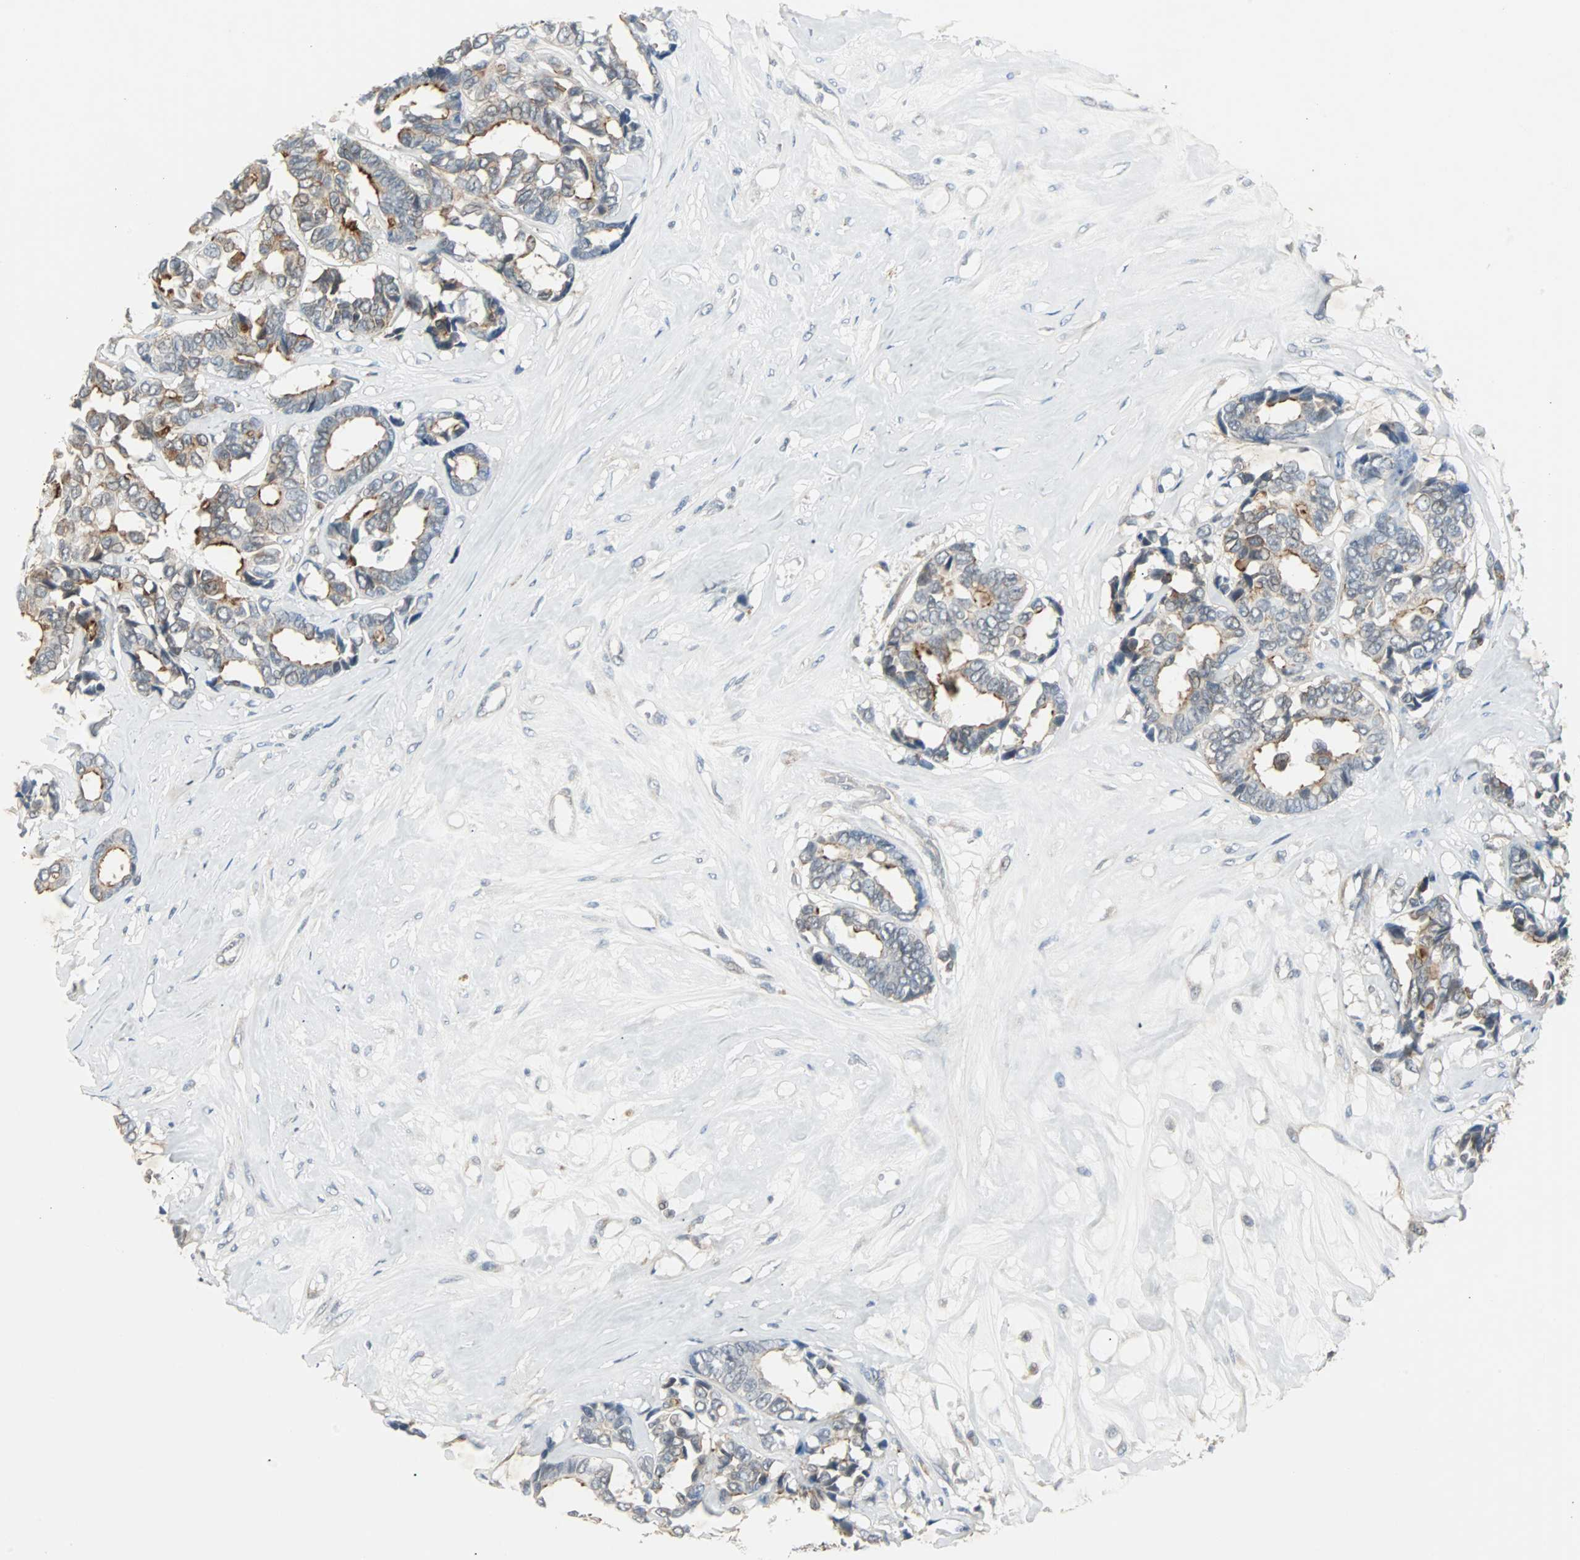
{"staining": {"intensity": "moderate", "quantity": "25%-75%", "location": "cytoplasmic/membranous"}, "tissue": "breast cancer", "cell_type": "Tumor cells", "image_type": "cancer", "snomed": [{"axis": "morphology", "description": "Duct carcinoma"}, {"axis": "topography", "description": "Breast"}], "caption": "Tumor cells demonstrate medium levels of moderate cytoplasmic/membranous positivity in about 25%-75% of cells in human infiltrating ductal carcinoma (breast). (Brightfield microscopy of DAB IHC at high magnification).", "gene": "CMC2", "patient": {"sex": "female", "age": 87}}